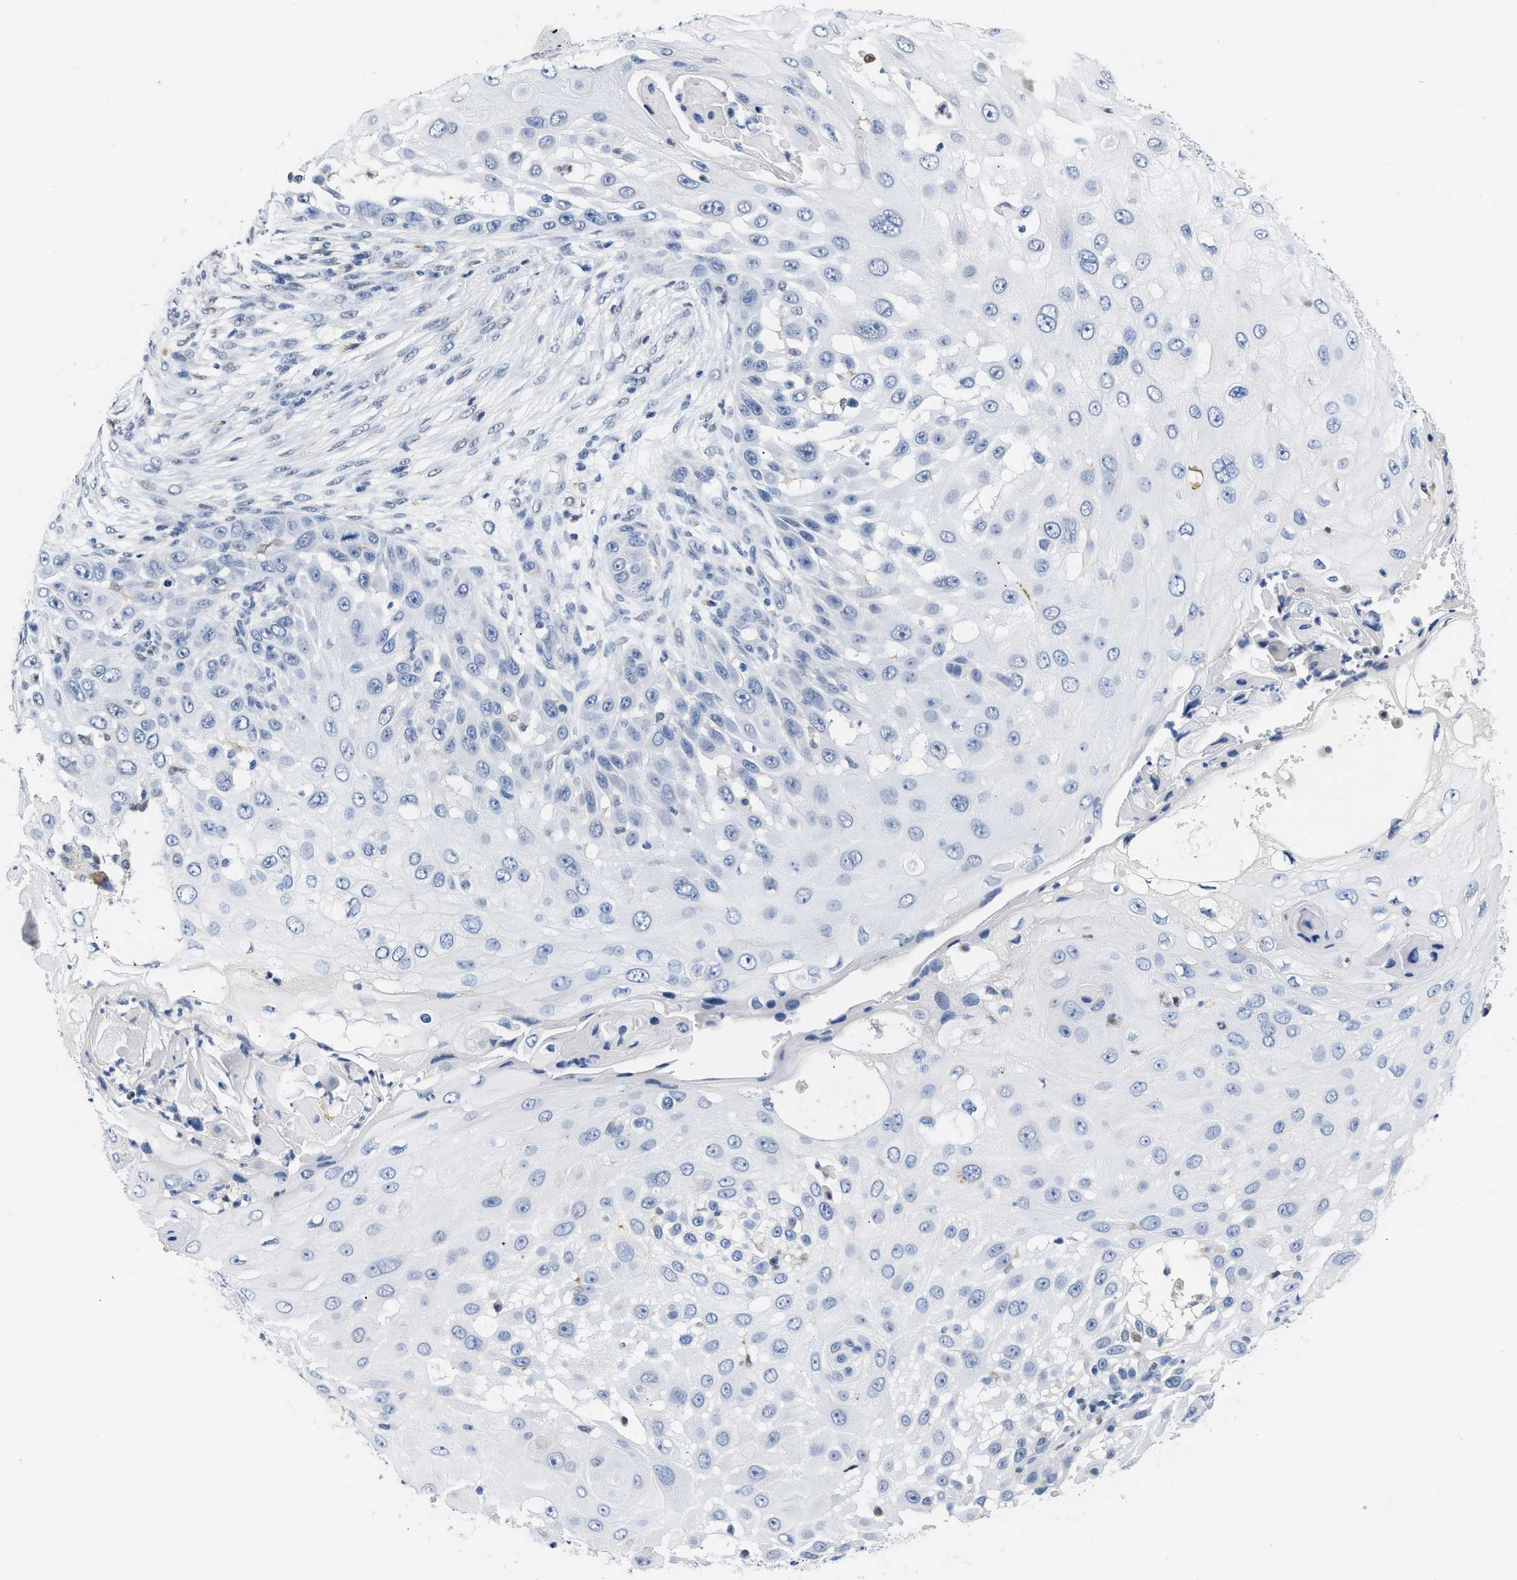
{"staining": {"intensity": "negative", "quantity": "none", "location": "none"}, "tissue": "skin cancer", "cell_type": "Tumor cells", "image_type": "cancer", "snomed": [{"axis": "morphology", "description": "Squamous cell carcinoma, NOS"}, {"axis": "topography", "description": "Skin"}], "caption": "Histopathology image shows no significant protein expression in tumor cells of skin squamous cell carcinoma.", "gene": "BOLL", "patient": {"sex": "female", "age": 44}}